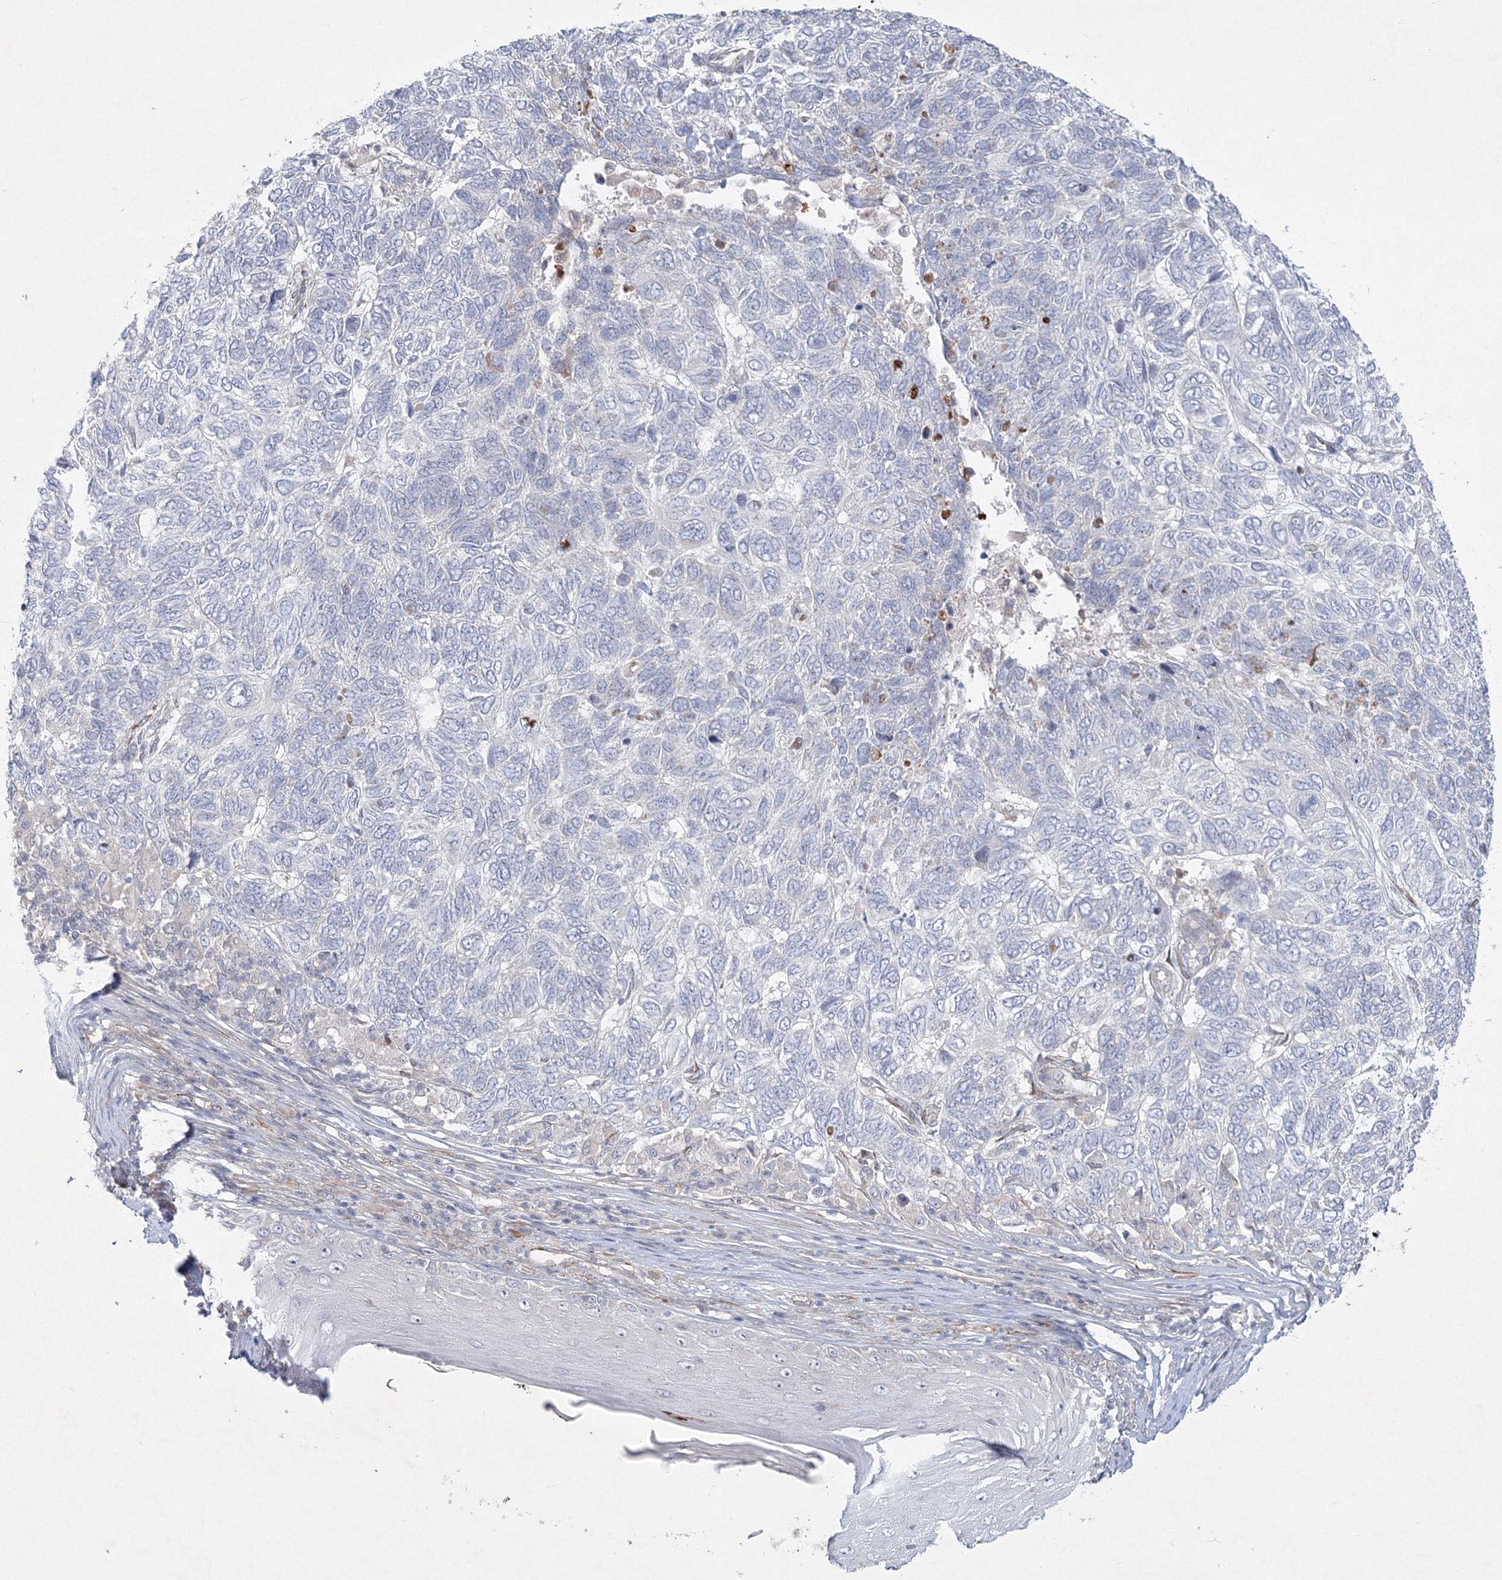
{"staining": {"intensity": "negative", "quantity": "none", "location": "none"}, "tissue": "skin cancer", "cell_type": "Tumor cells", "image_type": "cancer", "snomed": [{"axis": "morphology", "description": "Basal cell carcinoma"}, {"axis": "topography", "description": "Skin"}], "caption": "Immunohistochemistry (IHC) of human skin basal cell carcinoma reveals no positivity in tumor cells.", "gene": "WDR49", "patient": {"sex": "female", "age": 65}}